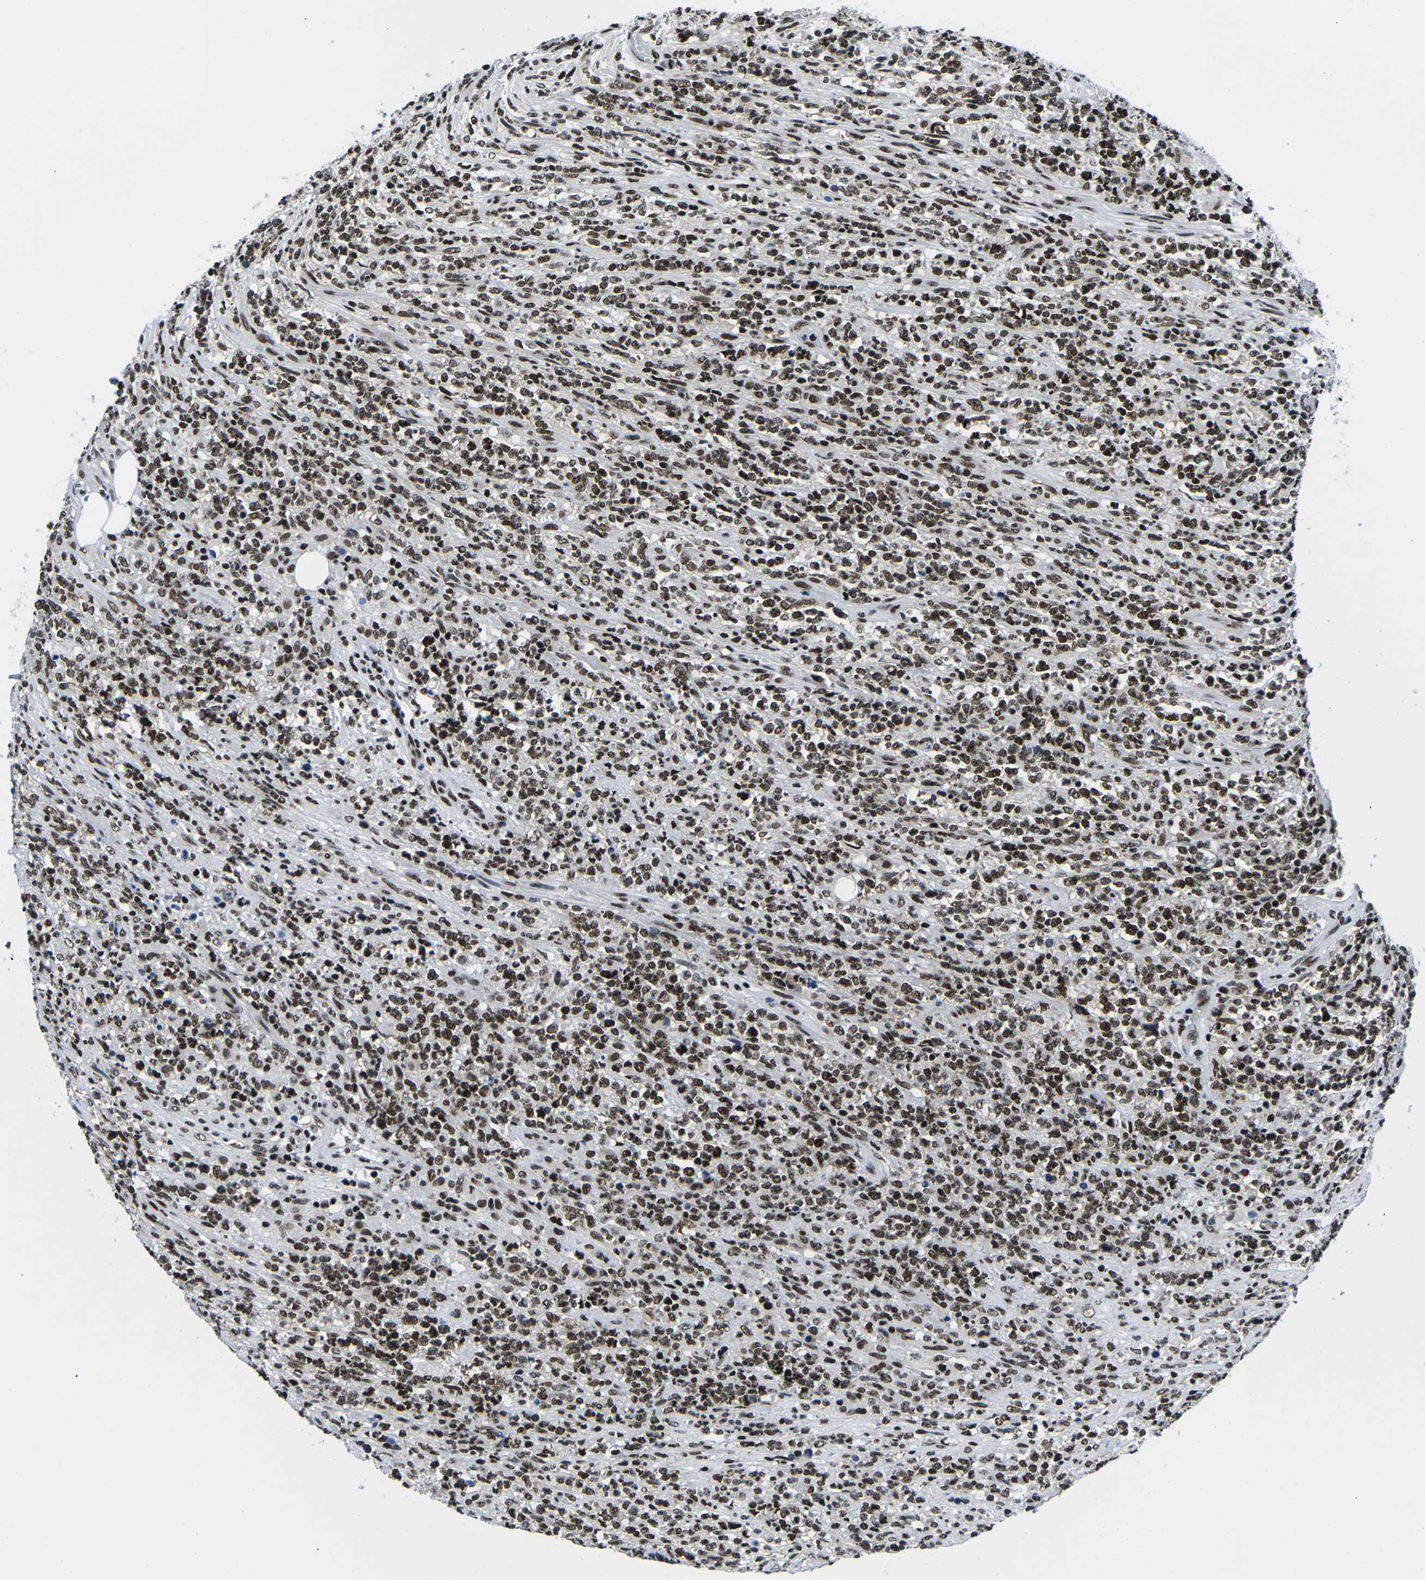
{"staining": {"intensity": "moderate", "quantity": "25%-75%", "location": "nuclear"}, "tissue": "lymphoma", "cell_type": "Tumor cells", "image_type": "cancer", "snomed": [{"axis": "morphology", "description": "Malignant lymphoma, non-Hodgkin's type, High grade"}, {"axis": "topography", "description": "Soft tissue"}], "caption": "Brown immunohistochemical staining in human malignant lymphoma, non-Hodgkin's type (high-grade) displays moderate nuclear expression in about 25%-75% of tumor cells.", "gene": "ATF1", "patient": {"sex": "male", "age": 18}}